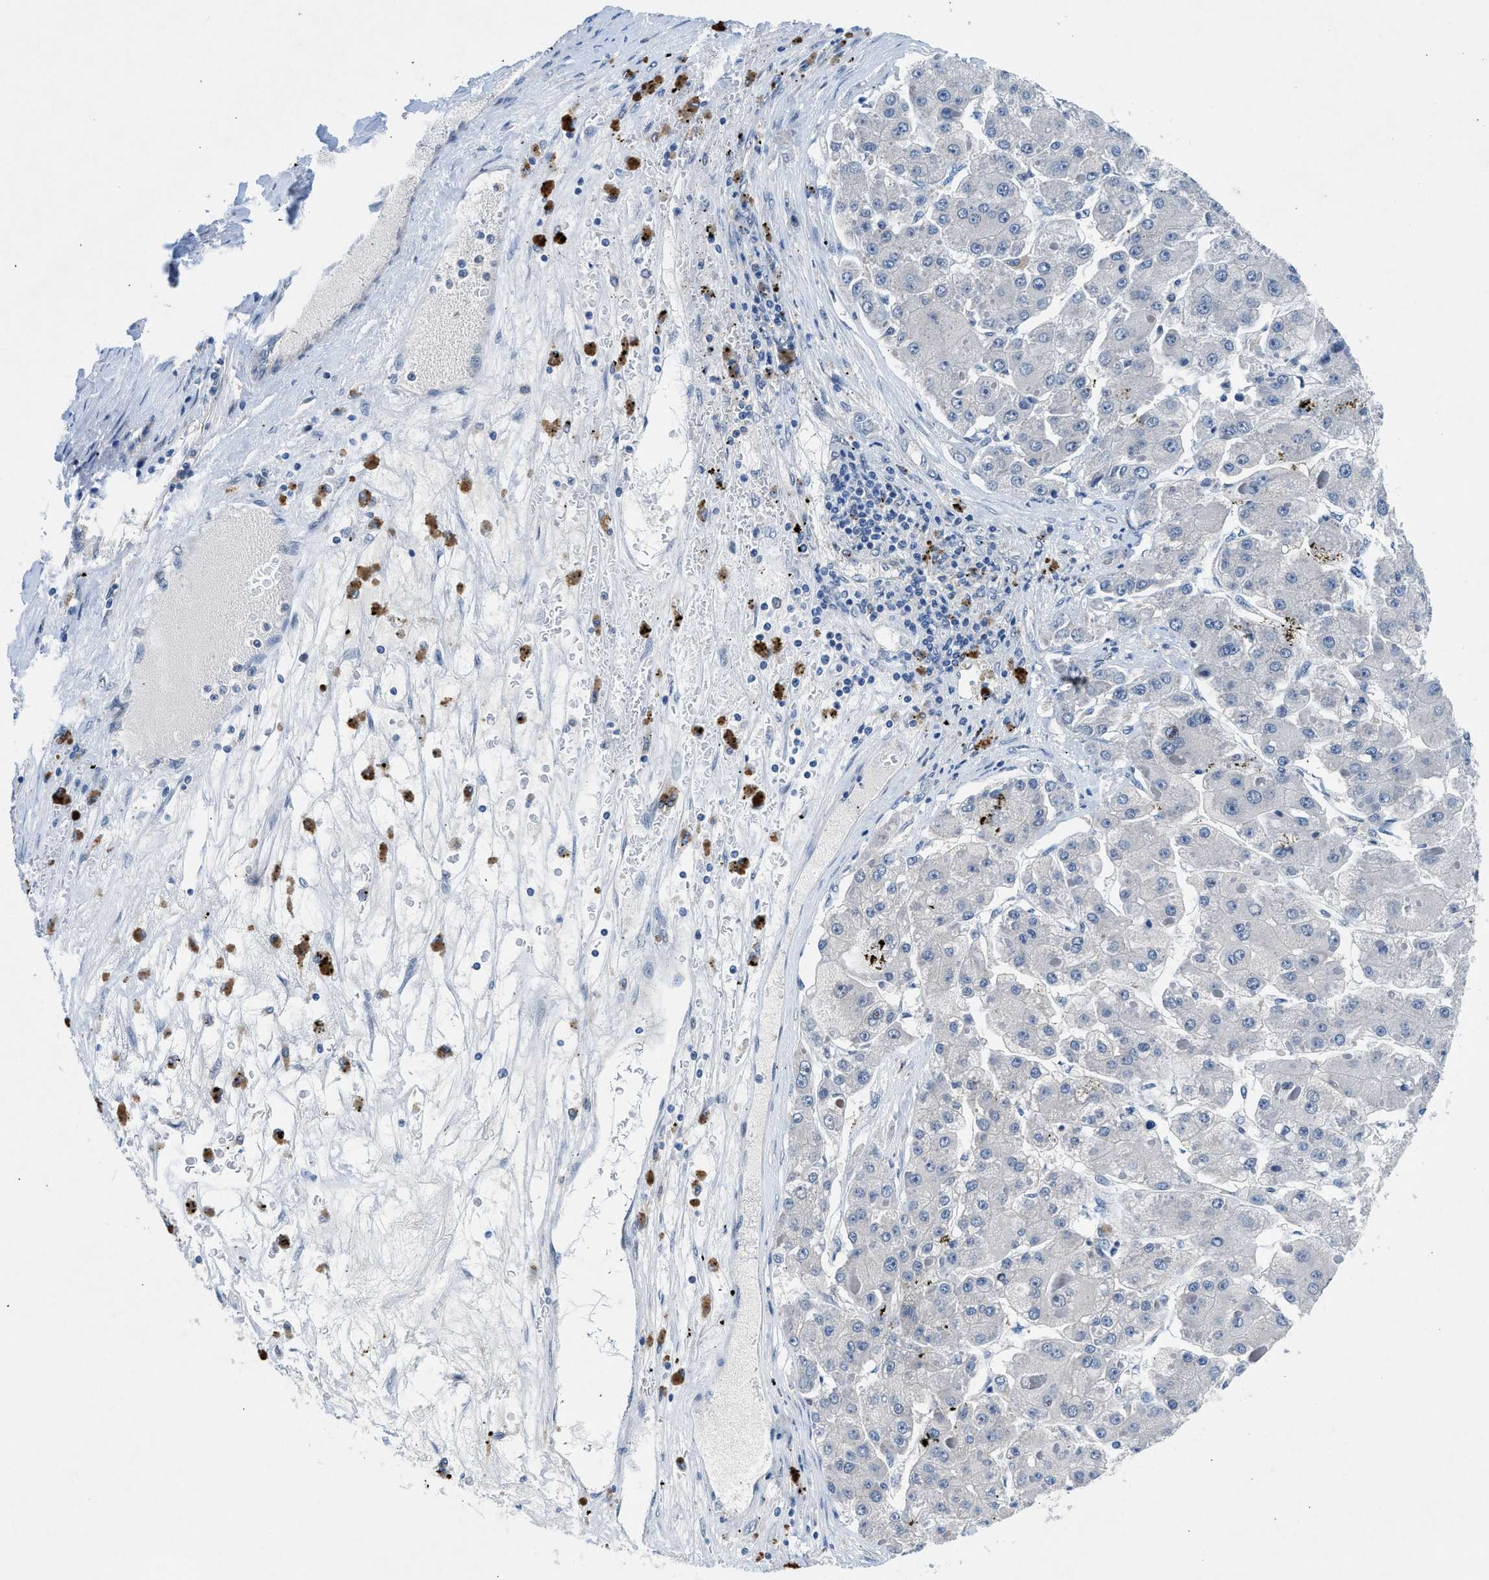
{"staining": {"intensity": "negative", "quantity": "none", "location": "none"}, "tissue": "liver cancer", "cell_type": "Tumor cells", "image_type": "cancer", "snomed": [{"axis": "morphology", "description": "Carcinoma, Hepatocellular, NOS"}, {"axis": "topography", "description": "Liver"}], "caption": "A high-resolution photomicrograph shows immunohistochemistry staining of hepatocellular carcinoma (liver), which demonstrates no significant staining in tumor cells. (DAB (3,3'-diaminobenzidine) IHC, high magnification).", "gene": "COPS2", "patient": {"sex": "female", "age": 73}}